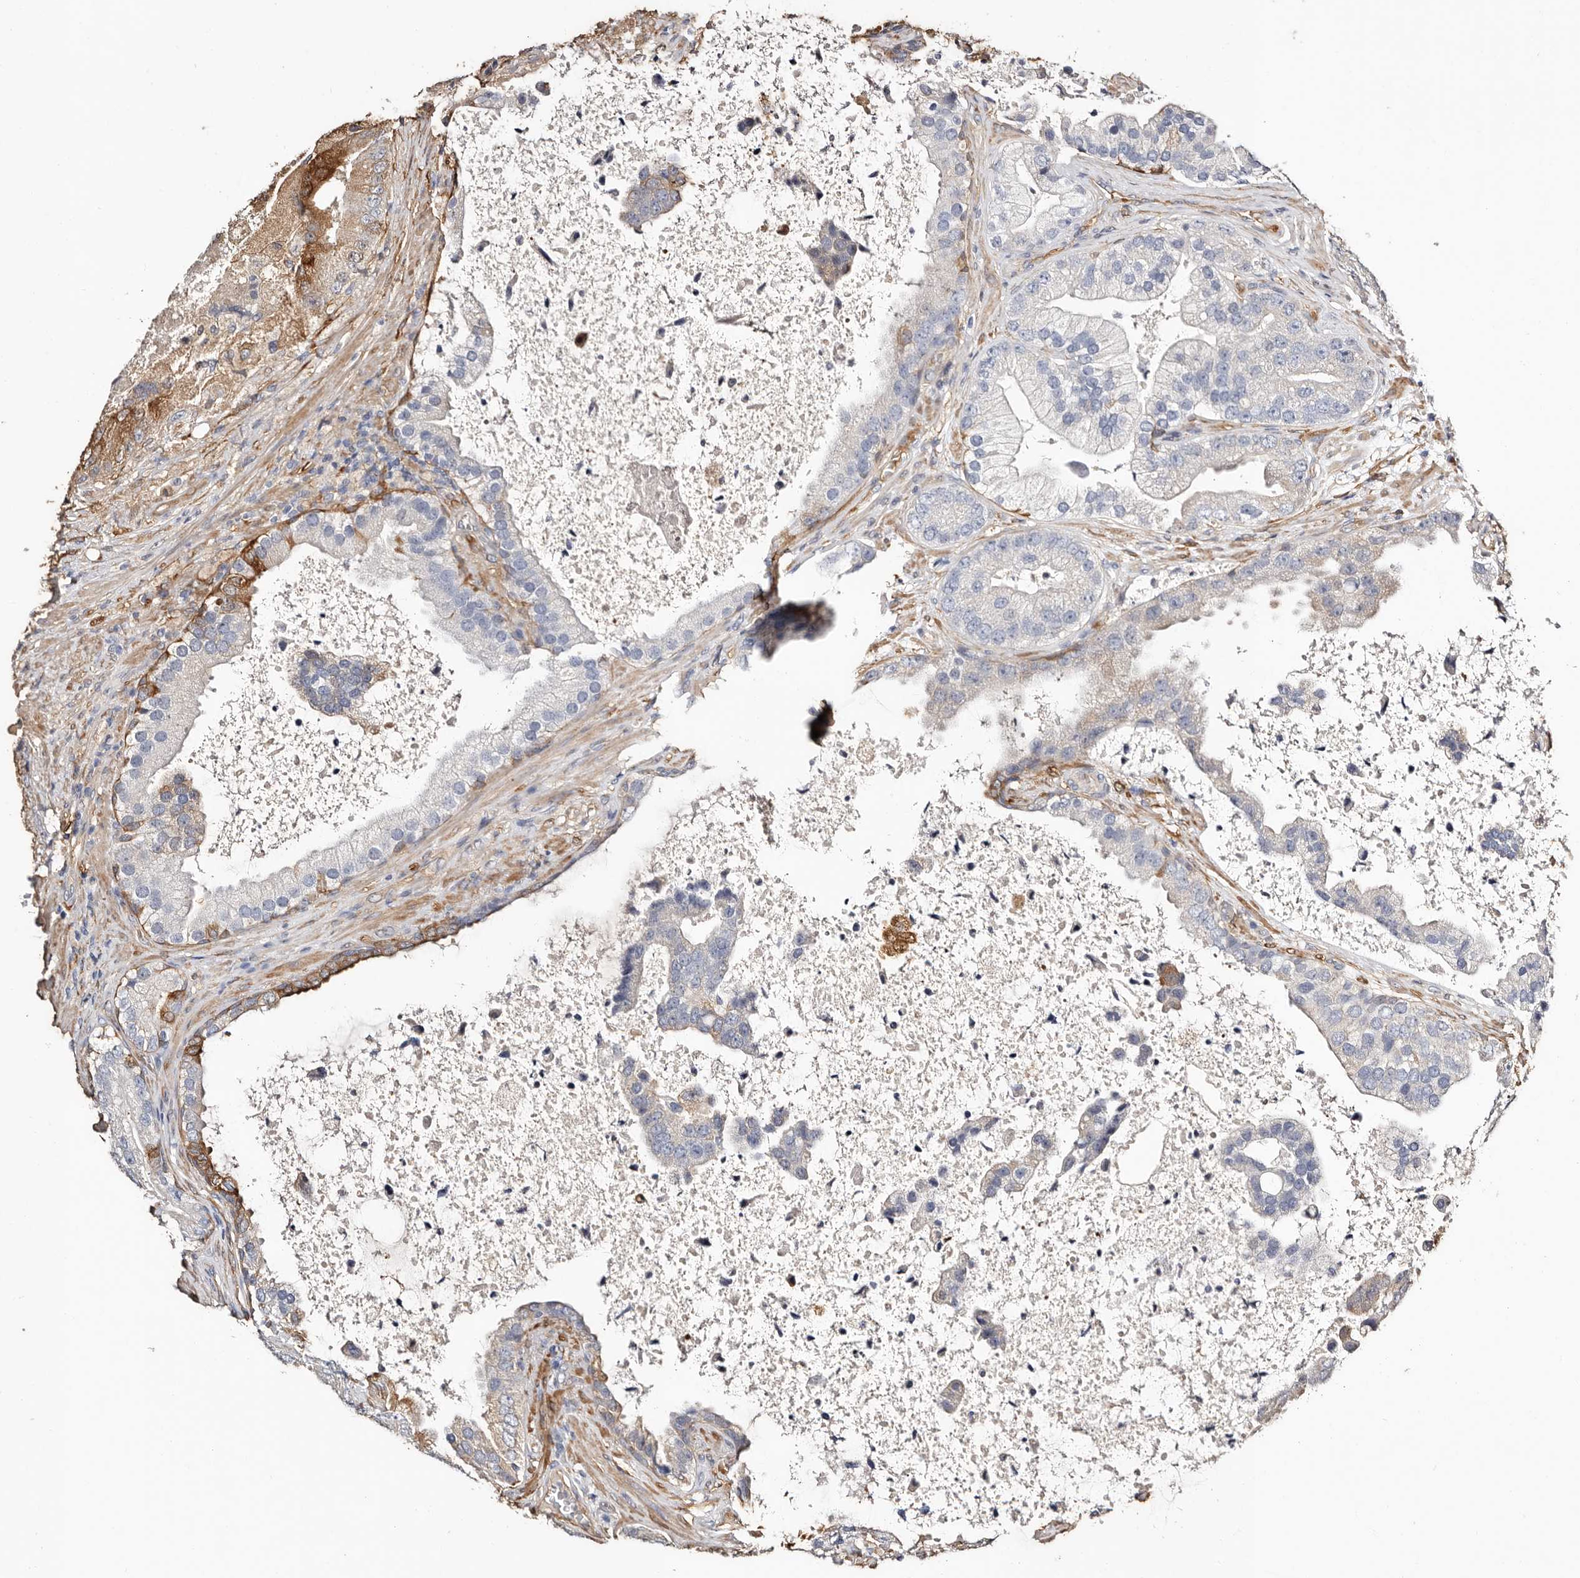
{"staining": {"intensity": "strong", "quantity": "<25%", "location": "cytoplasmic/membranous"}, "tissue": "prostate cancer", "cell_type": "Tumor cells", "image_type": "cancer", "snomed": [{"axis": "morphology", "description": "Adenocarcinoma, High grade"}, {"axis": "topography", "description": "Prostate"}], "caption": "High-power microscopy captured an IHC image of prostate cancer, revealing strong cytoplasmic/membranous staining in approximately <25% of tumor cells.", "gene": "TGM2", "patient": {"sex": "male", "age": 70}}